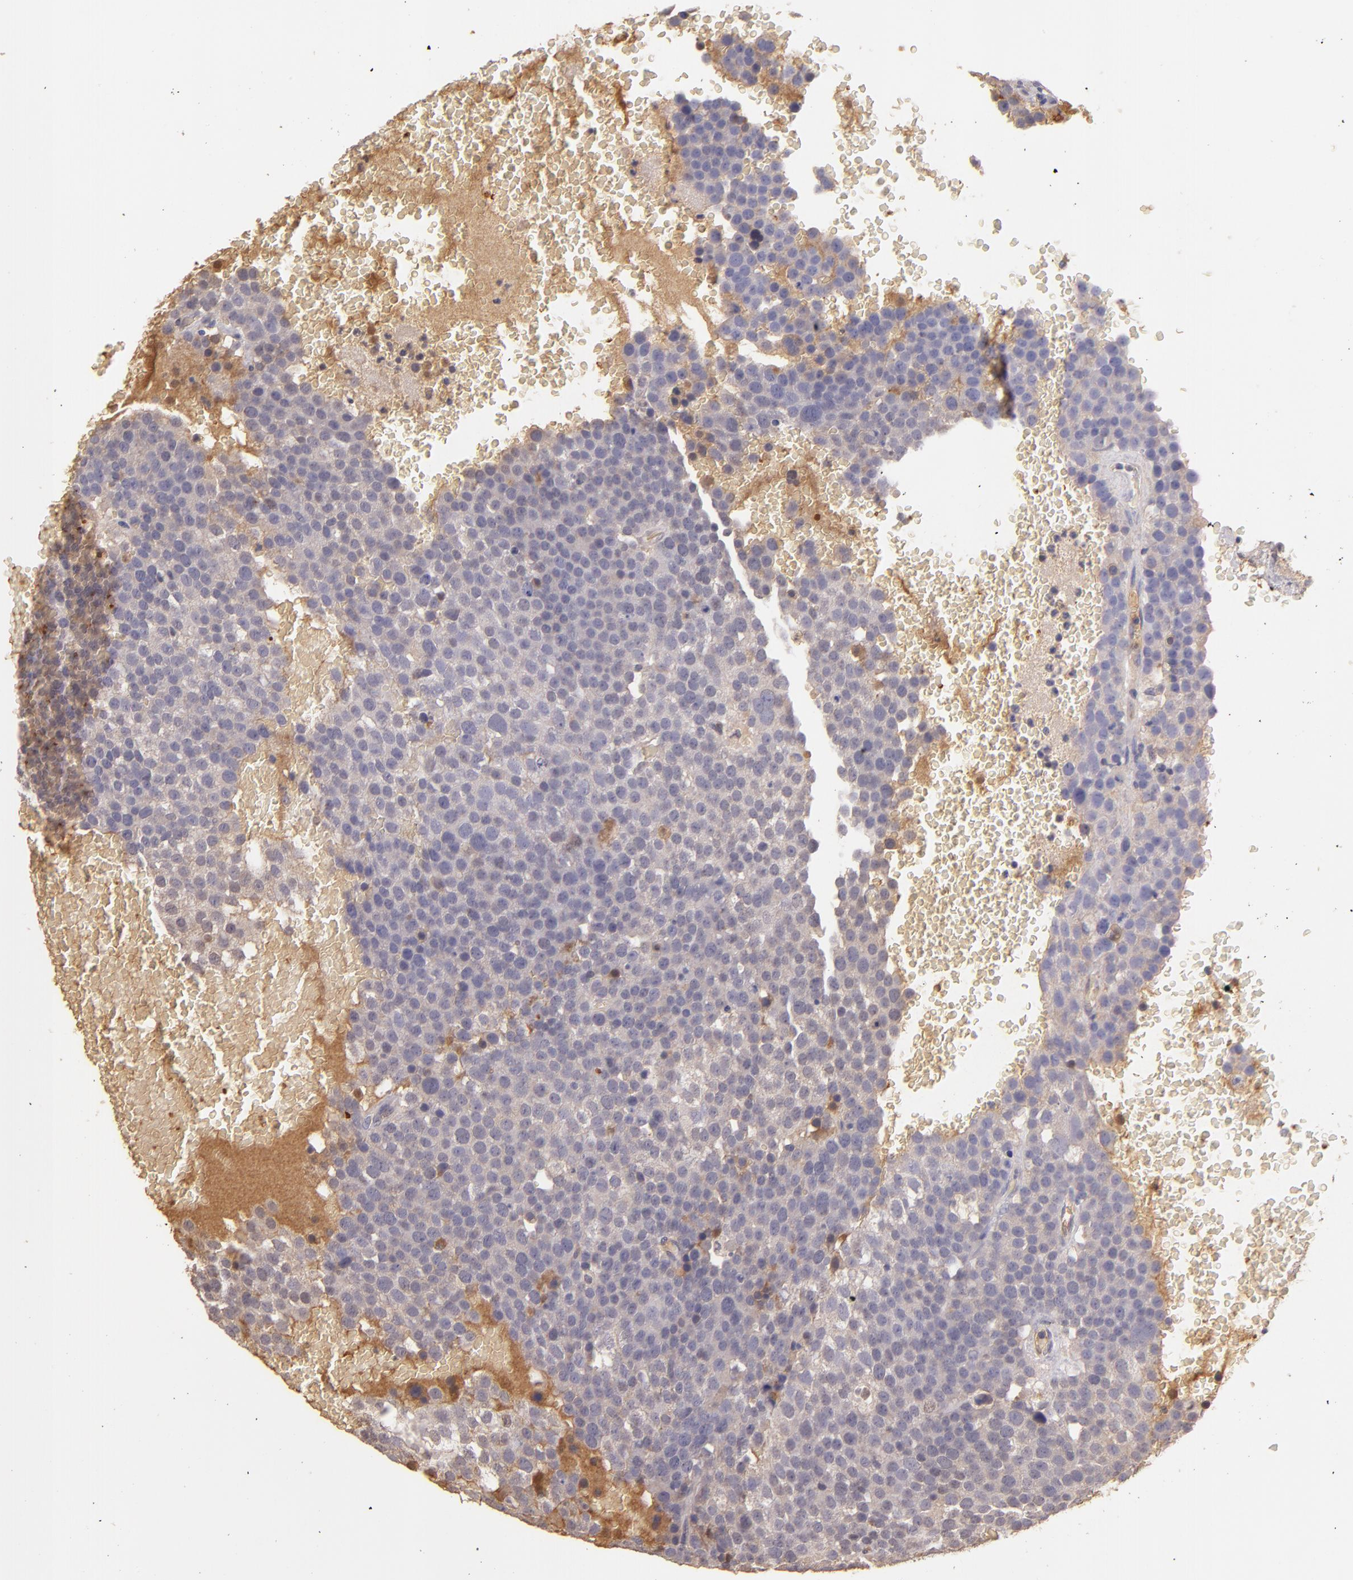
{"staining": {"intensity": "weak", "quantity": "<25%", "location": "cytoplasmic/membranous"}, "tissue": "testis cancer", "cell_type": "Tumor cells", "image_type": "cancer", "snomed": [{"axis": "morphology", "description": "Seminoma, NOS"}, {"axis": "topography", "description": "Testis"}], "caption": "Protein analysis of testis cancer (seminoma) demonstrates no significant staining in tumor cells.", "gene": "SERPINC1", "patient": {"sex": "male", "age": 71}}